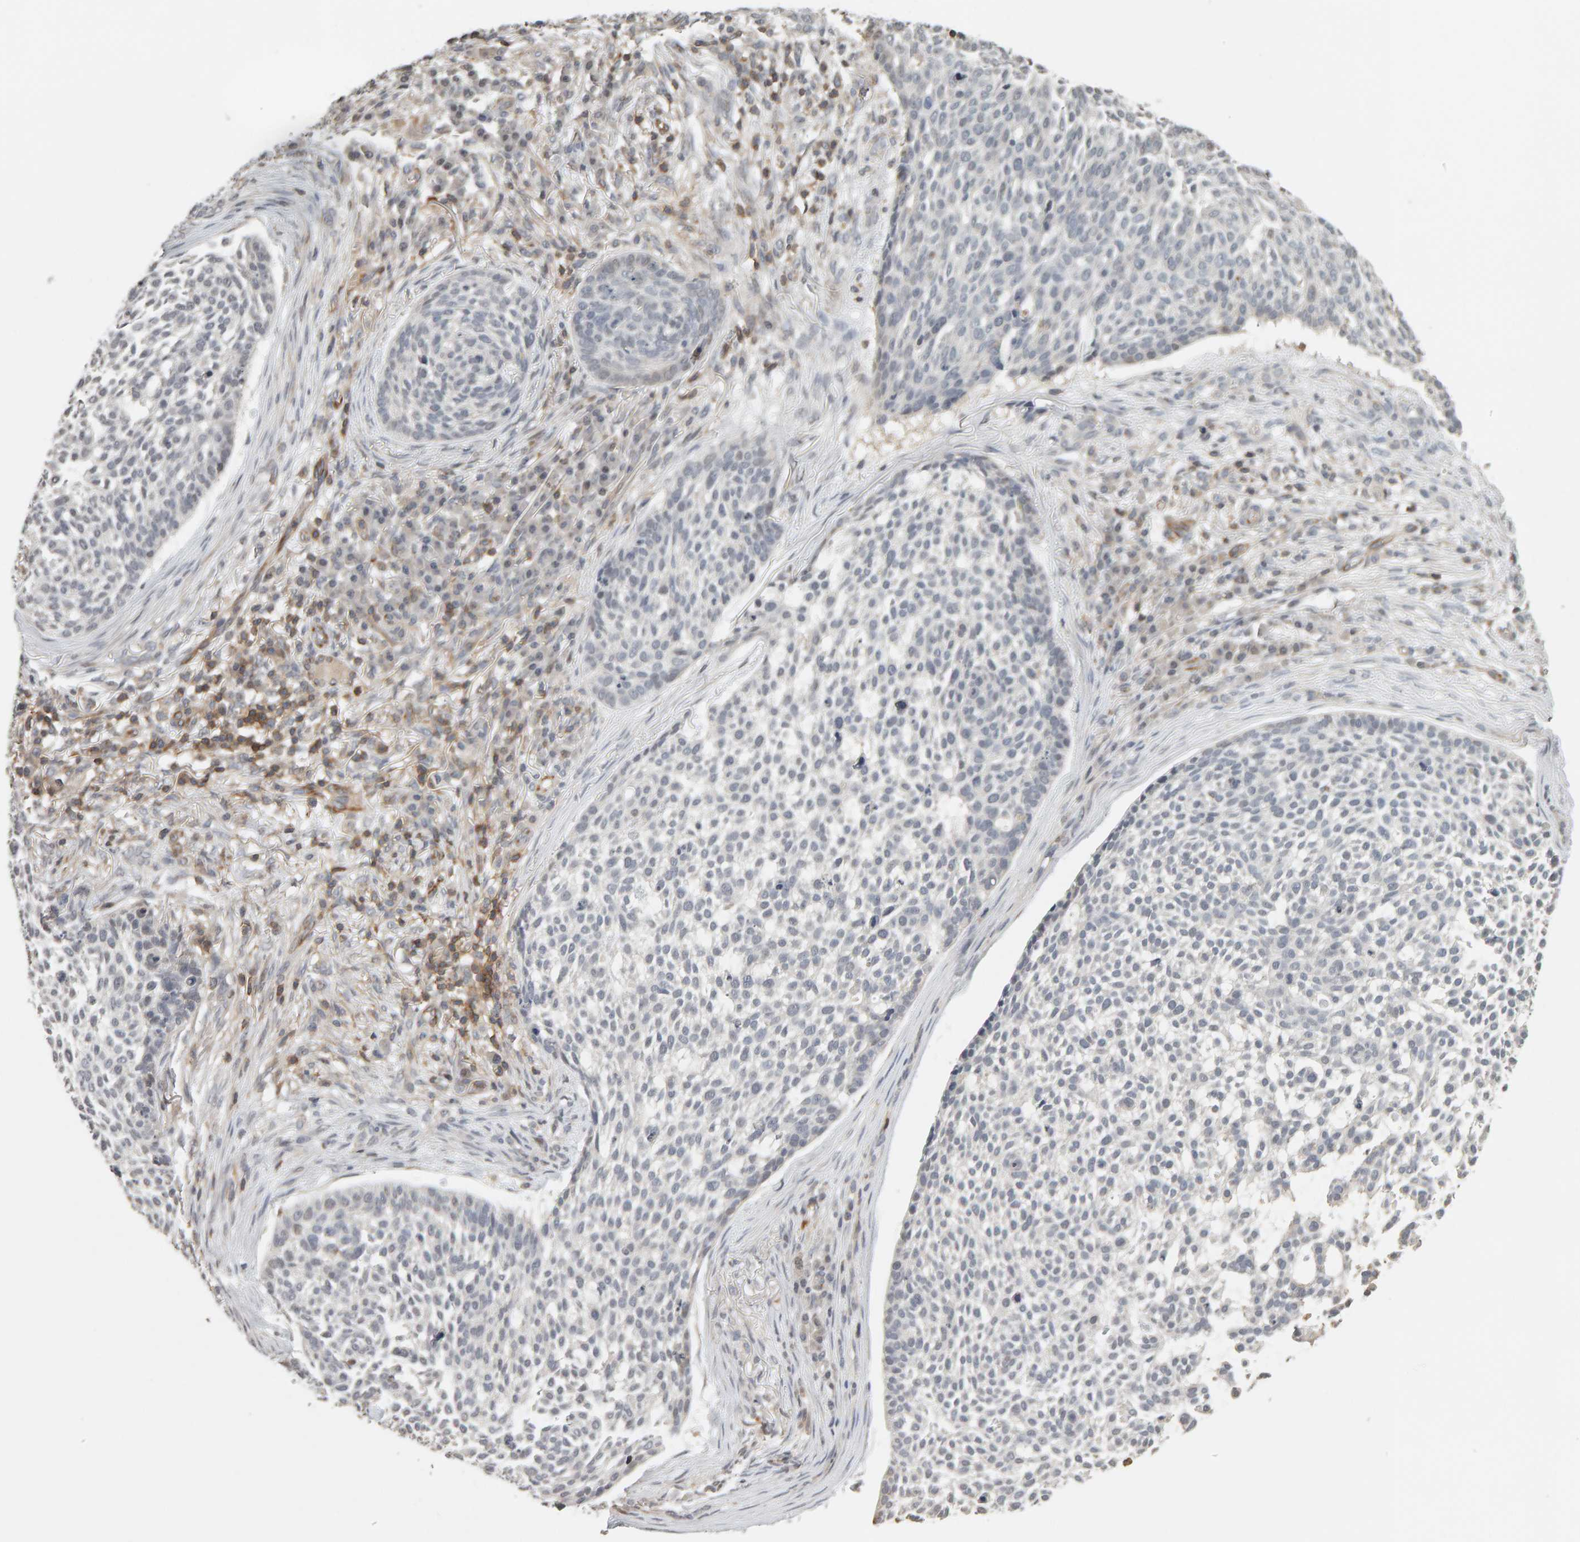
{"staining": {"intensity": "negative", "quantity": "none", "location": "none"}, "tissue": "skin cancer", "cell_type": "Tumor cells", "image_type": "cancer", "snomed": [{"axis": "morphology", "description": "Basal cell carcinoma"}, {"axis": "topography", "description": "Skin"}], "caption": "Immunohistochemical staining of skin cancer (basal cell carcinoma) displays no significant expression in tumor cells.", "gene": "TEFM", "patient": {"sex": "female", "age": 64}}